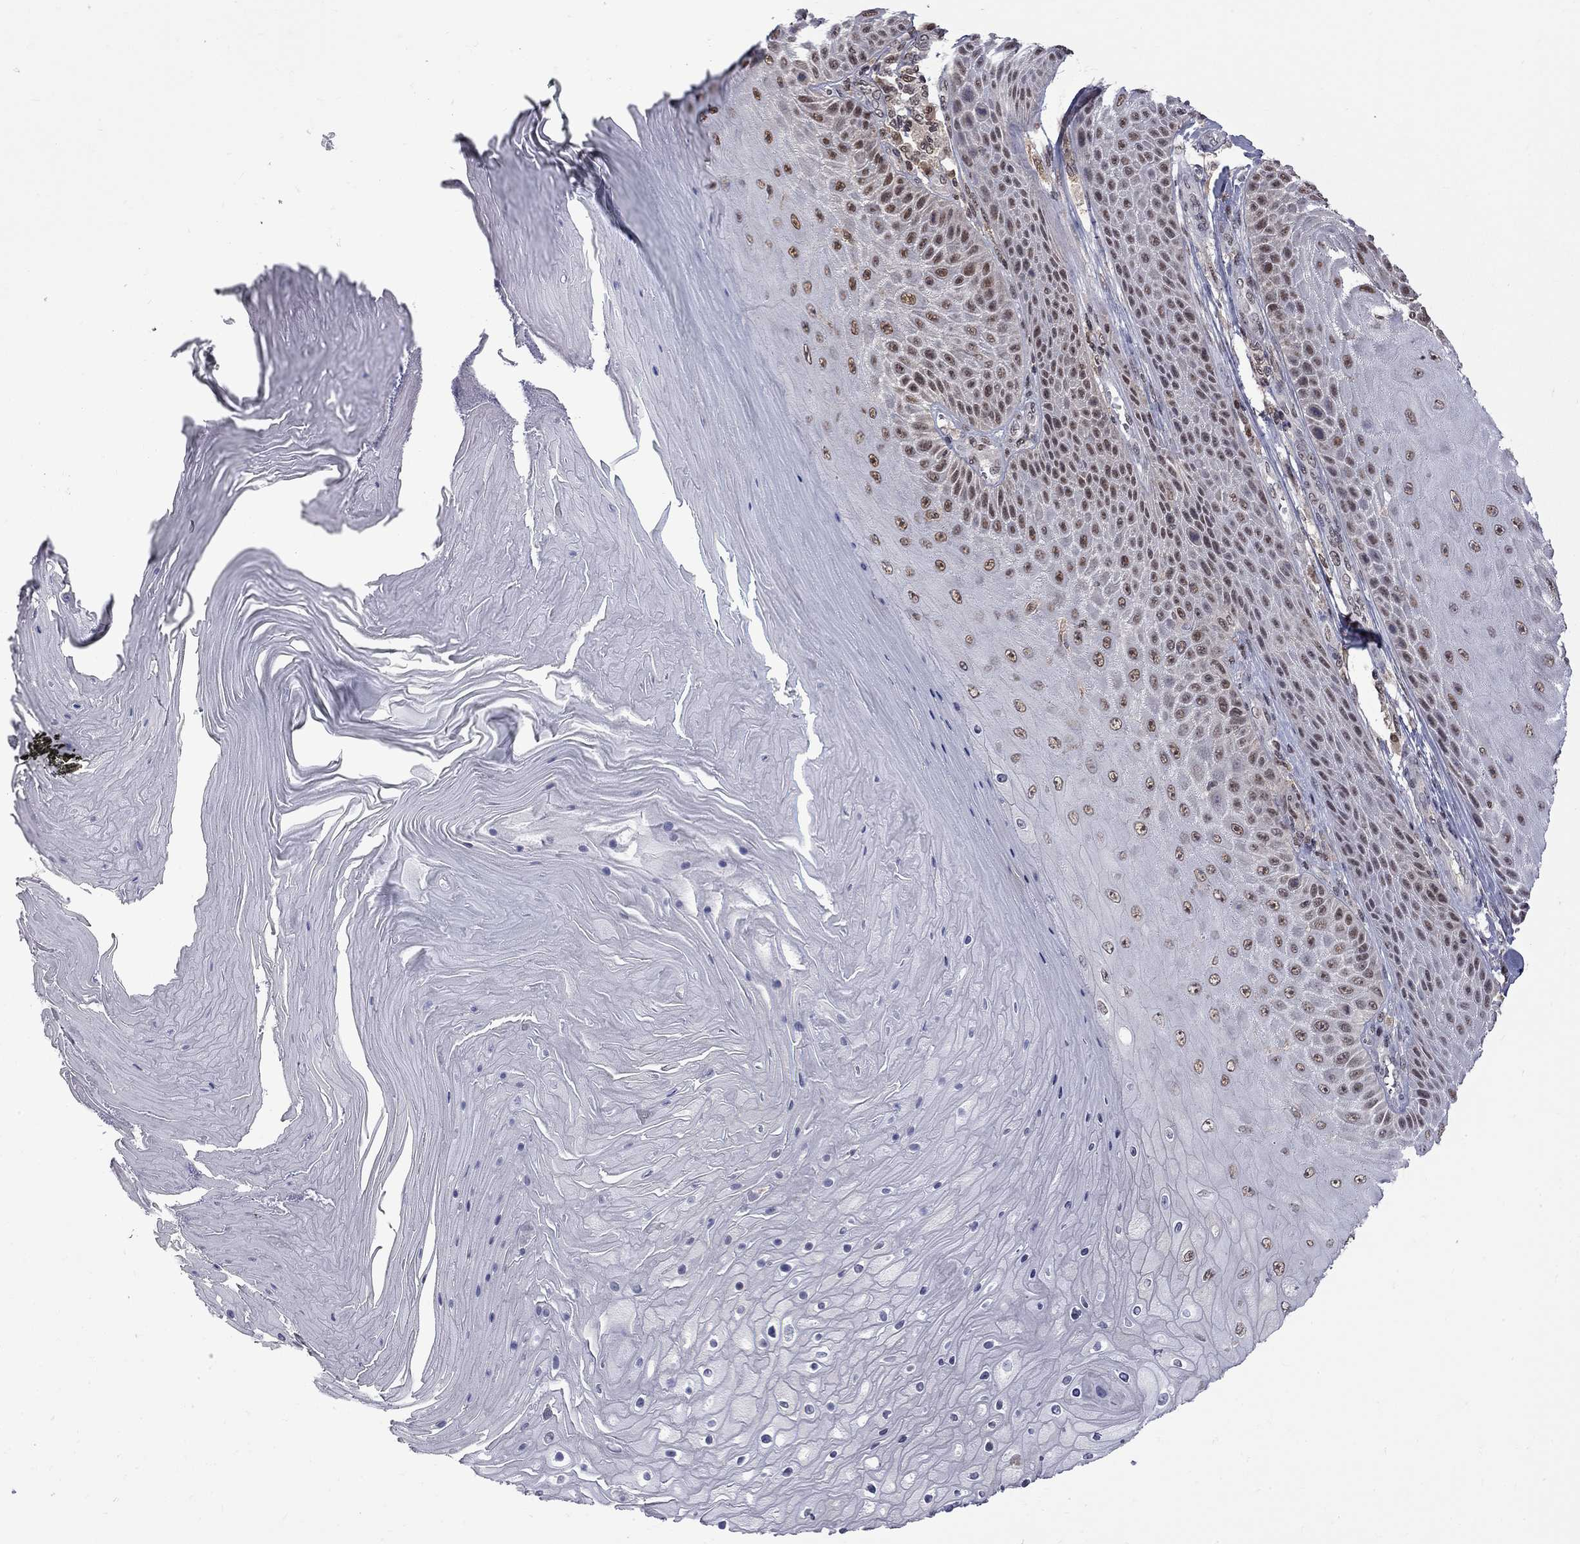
{"staining": {"intensity": "moderate", "quantity": "25%-75%", "location": "nuclear"}, "tissue": "skin cancer", "cell_type": "Tumor cells", "image_type": "cancer", "snomed": [{"axis": "morphology", "description": "Squamous cell carcinoma, NOS"}, {"axis": "topography", "description": "Skin"}], "caption": "Human skin squamous cell carcinoma stained for a protein (brown) reveals moderate nuclear positive positivity in about 25%-75% of tumor cells.", "gene": "RFWD3", "patient": {"sex": "male", "age": 62}}